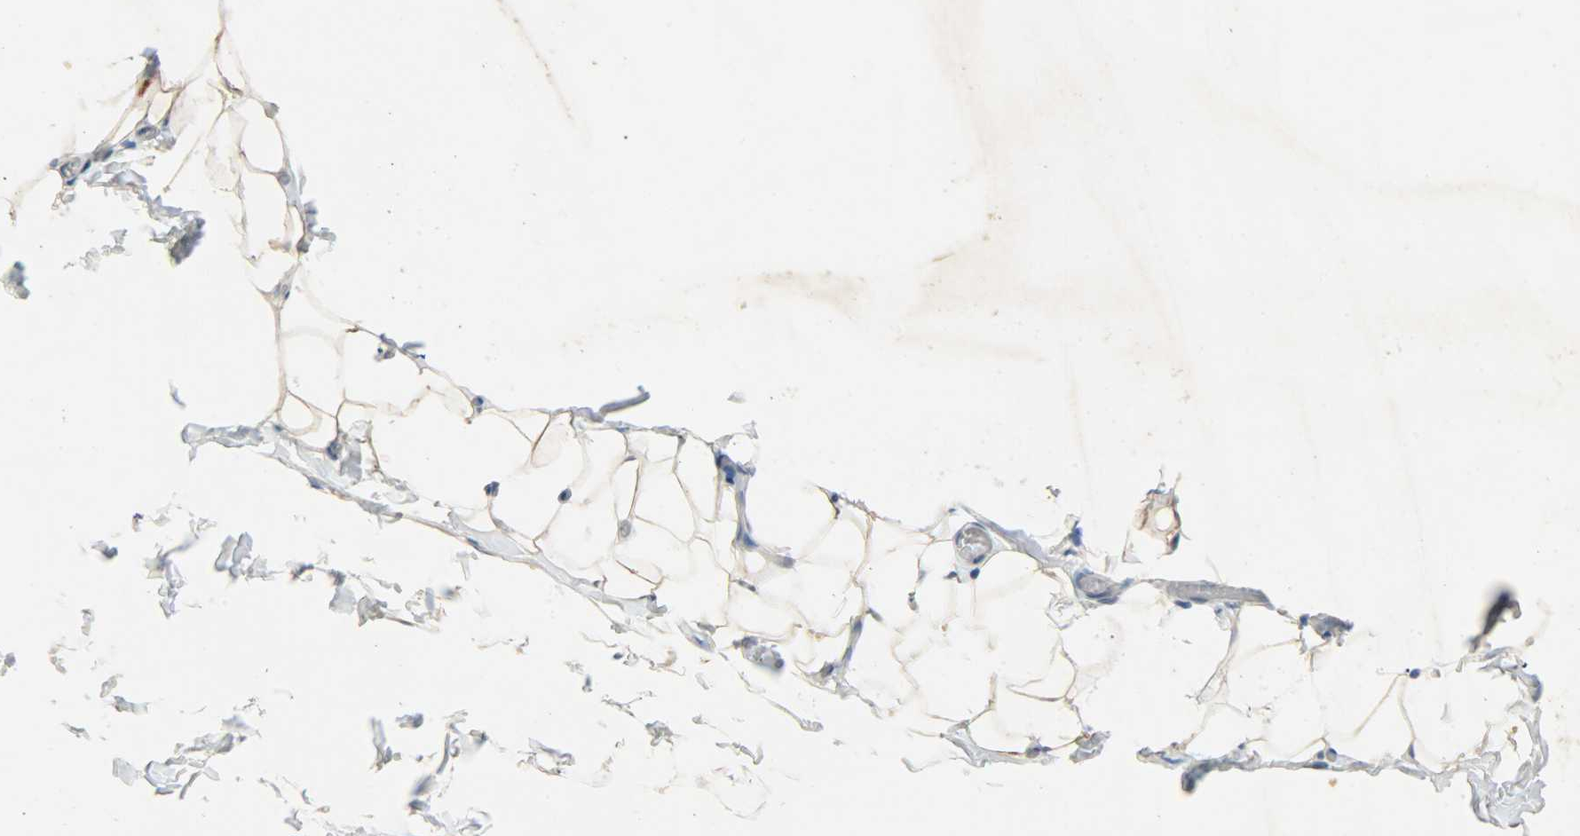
{"staining": {"intensity": "weak", "quantity": ">75%", "location": "cytoplasmic/membranous"}, "tissue": "adipose tissue", "cell_type": "Adipocytes", "image_type": "normal", "snomed": [{"axis": "morphology", "description": "Normal tissue, NOS"}, {"axis": "topography", "description": "Soft tissue"}], "caption": "Adipocytes show low levels of weak cytoplasmic/membranous positivity in about >75% of cells in benign adipose tissue.", "gene": "DSG2", "patient": {"sex": "male", "age": 26}}